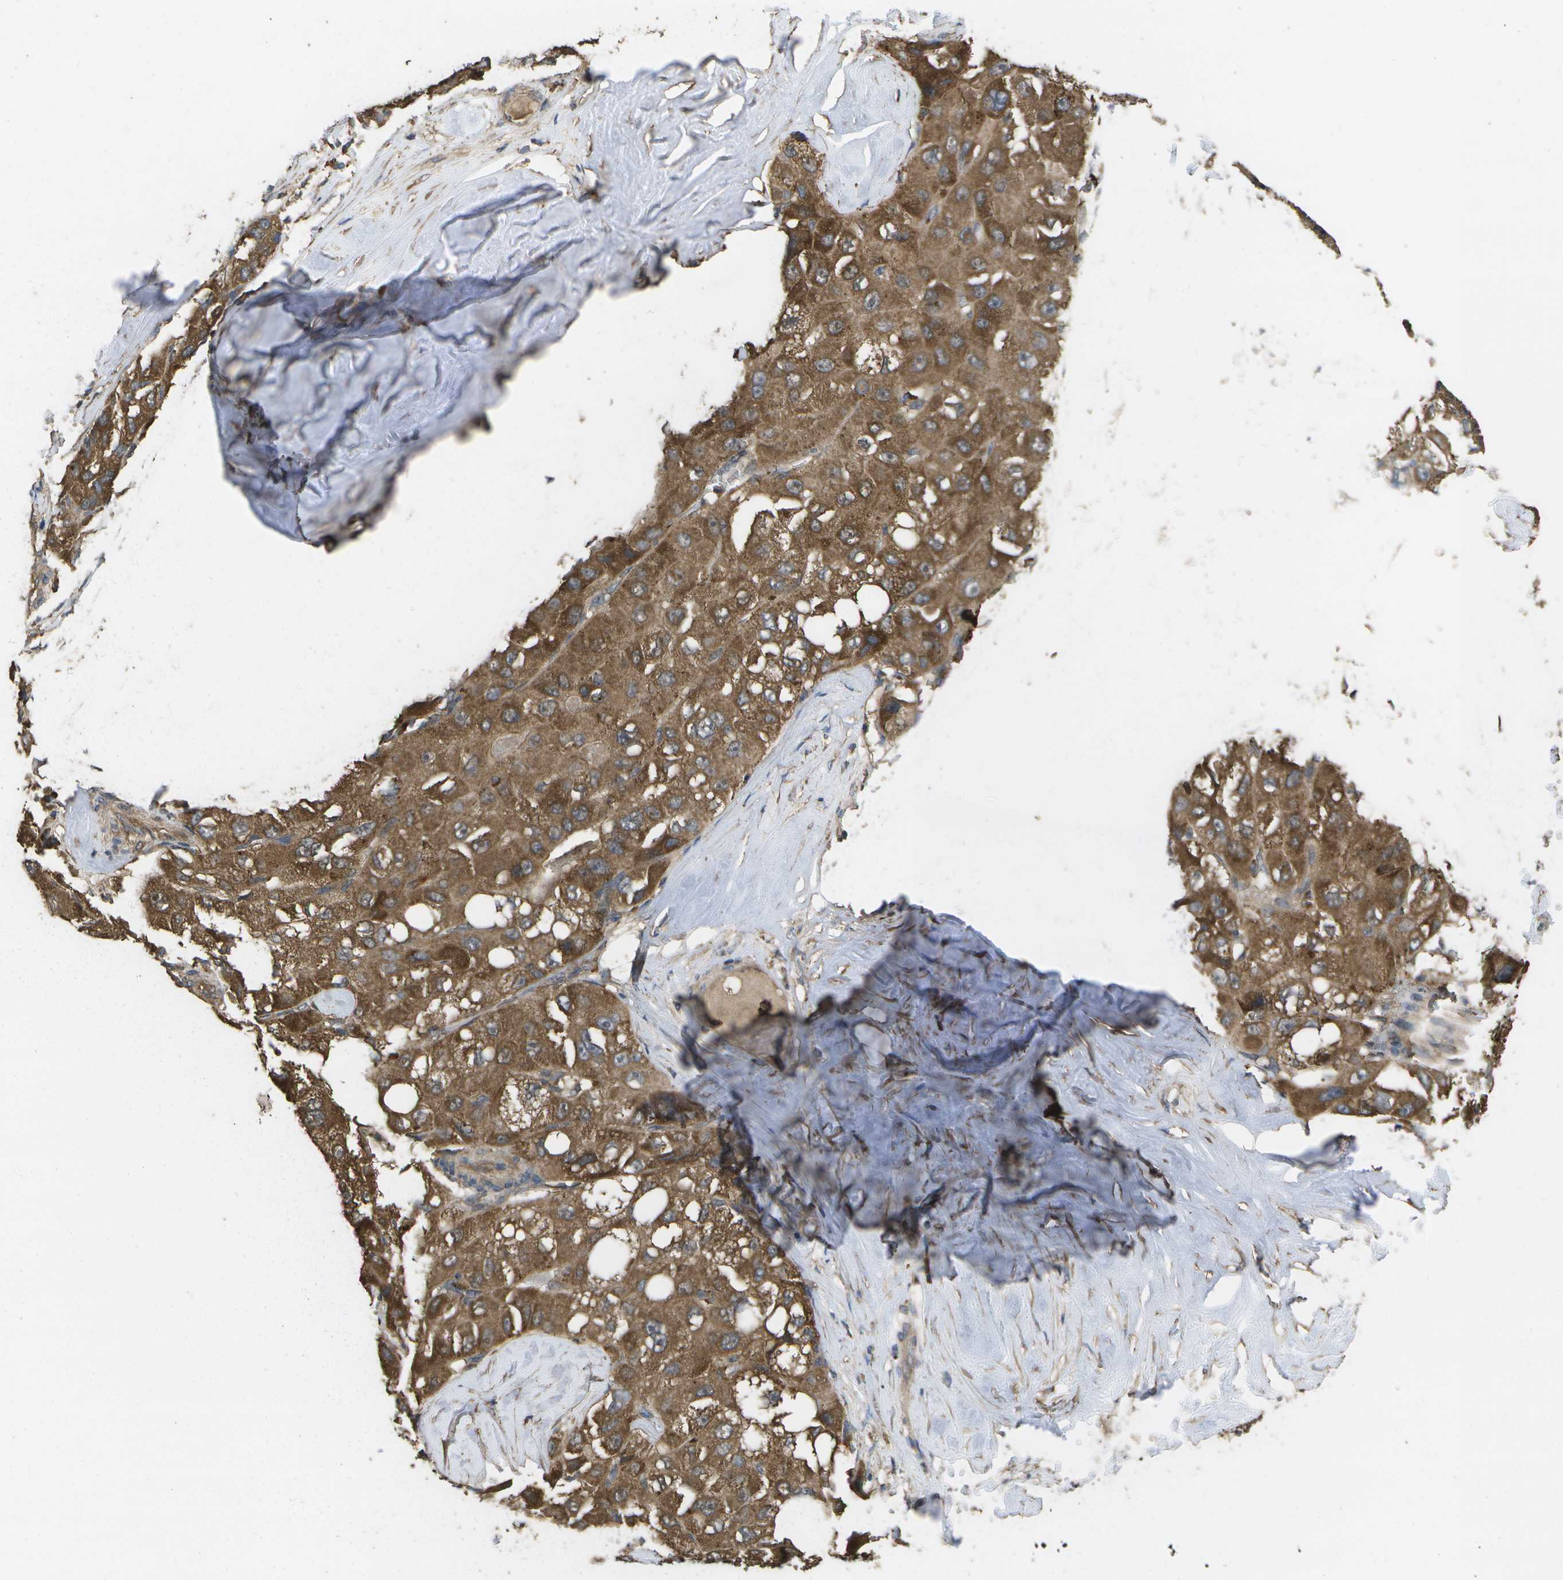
{"staining": {"intensity": "moderate", "quantity": ">75%", "location": "cytoplasmic/membranous"}, "tissue": "liver cancer", "cell_type": "Tumor cells", "image_type": "cancer", "snomed": [{"axis": "morphology", "description": "Carcinoma, Hepatocellular, NOS"}, {"axis": "topography", "description": "Liver"}], "caption": "Hepatocellular carcinoma (liver) stained for a protein displays moderate cytoplasmic/membranous positivity in tumor cells.", "gene": "SACS", "patient": {"sex": "male", "age": 80}}